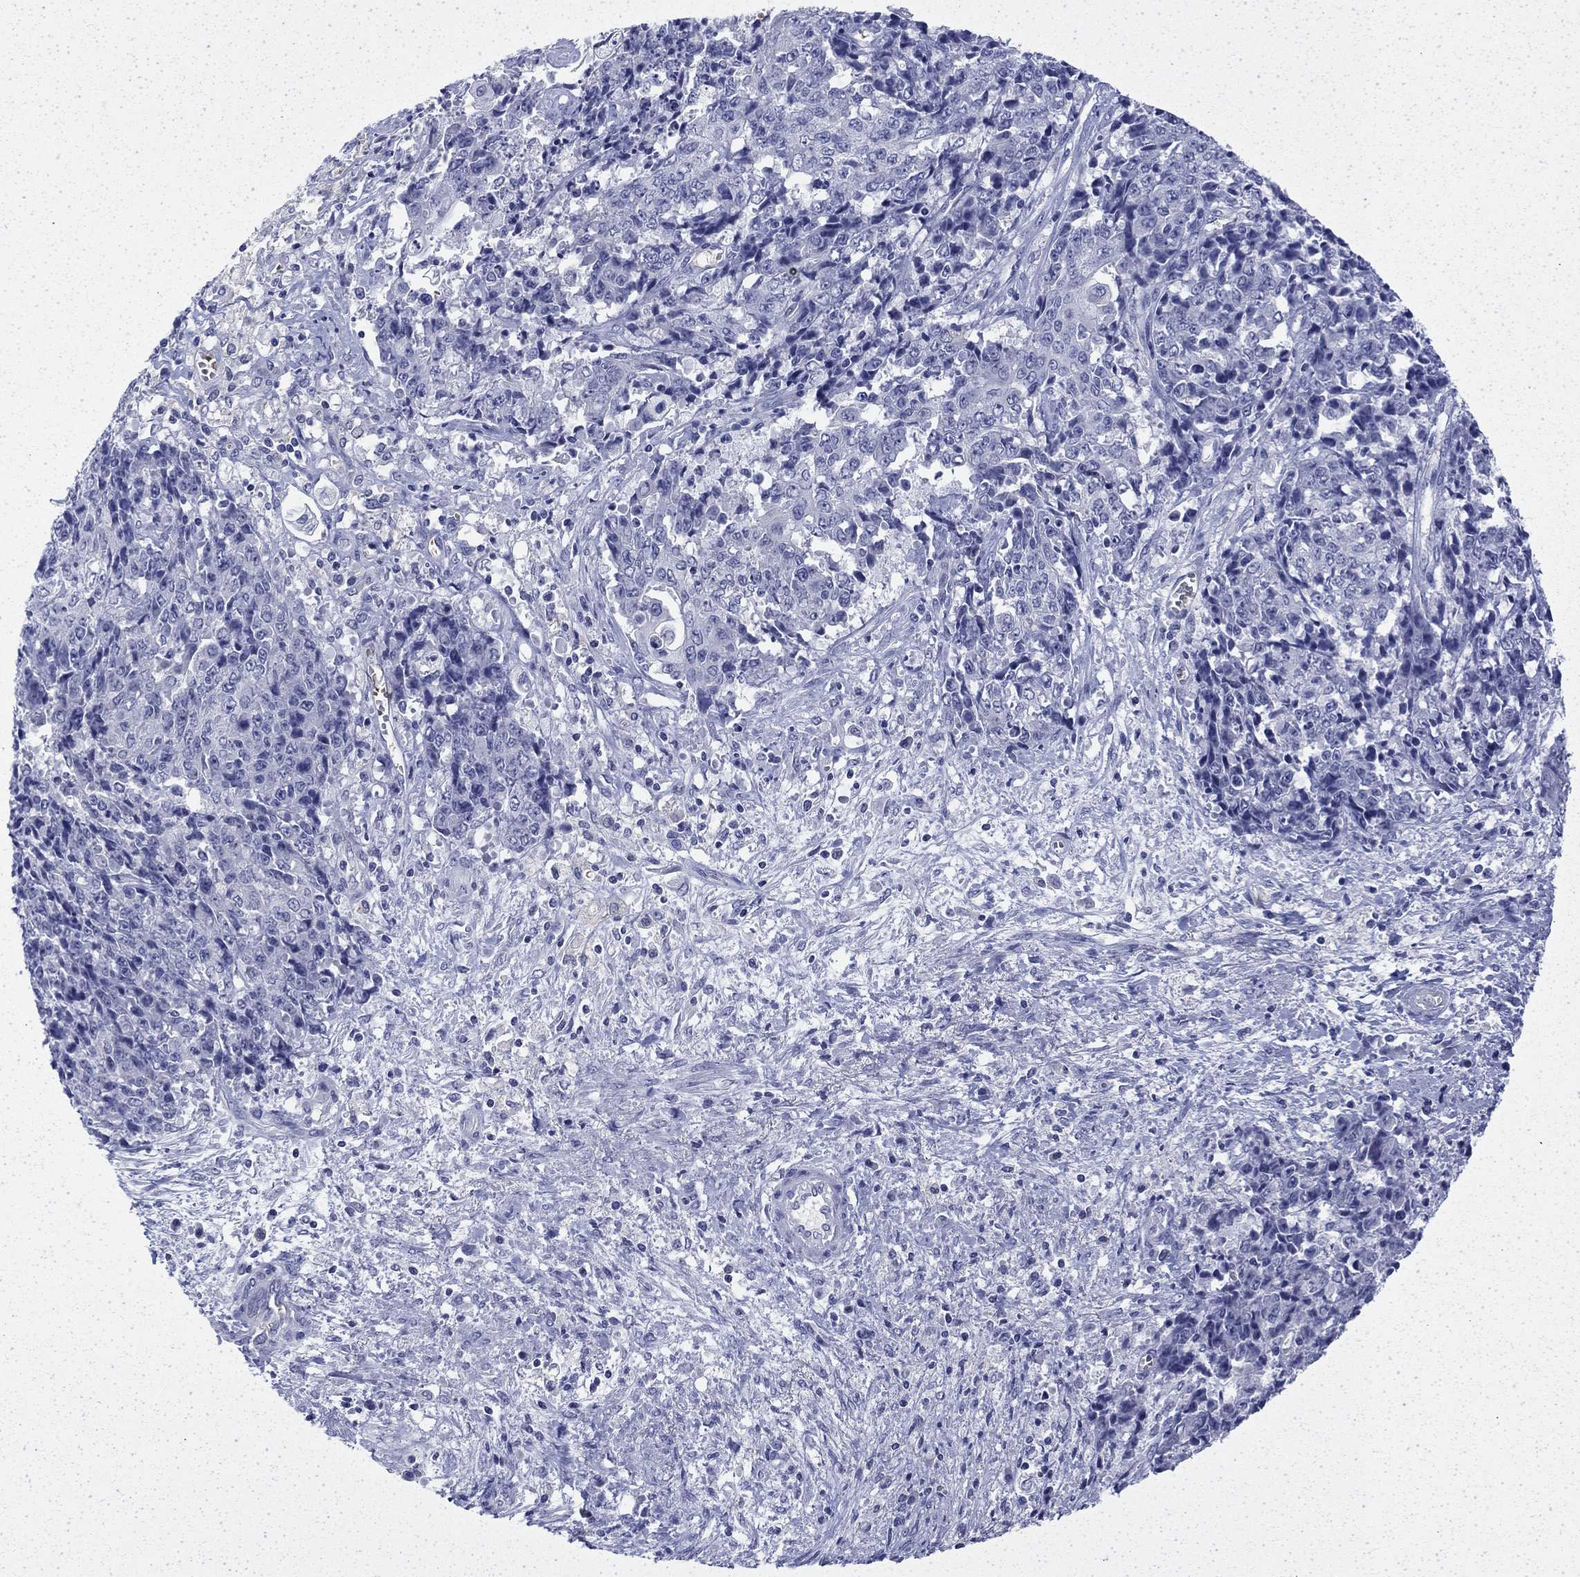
{"staining": {"intensity": "negative", "quantity": "none", "location": "none"}, "tissue": "ovarian cancer", "cell_type": "Tumor cells", "image_type": "cancer", "snomed": [{"axis": "morphology", "description": "Carcinoma, endometroid"}, {"axis": "topography", "description": "Ovary"}], "caption": "High power microscopy histopathology image of an IHC photomicrograph of ovarian endometroid carcinoma, revealing no significant staining in tumor cells.", "gene": "ENPP6", "patient": {"sex": "female", "age": 42}}